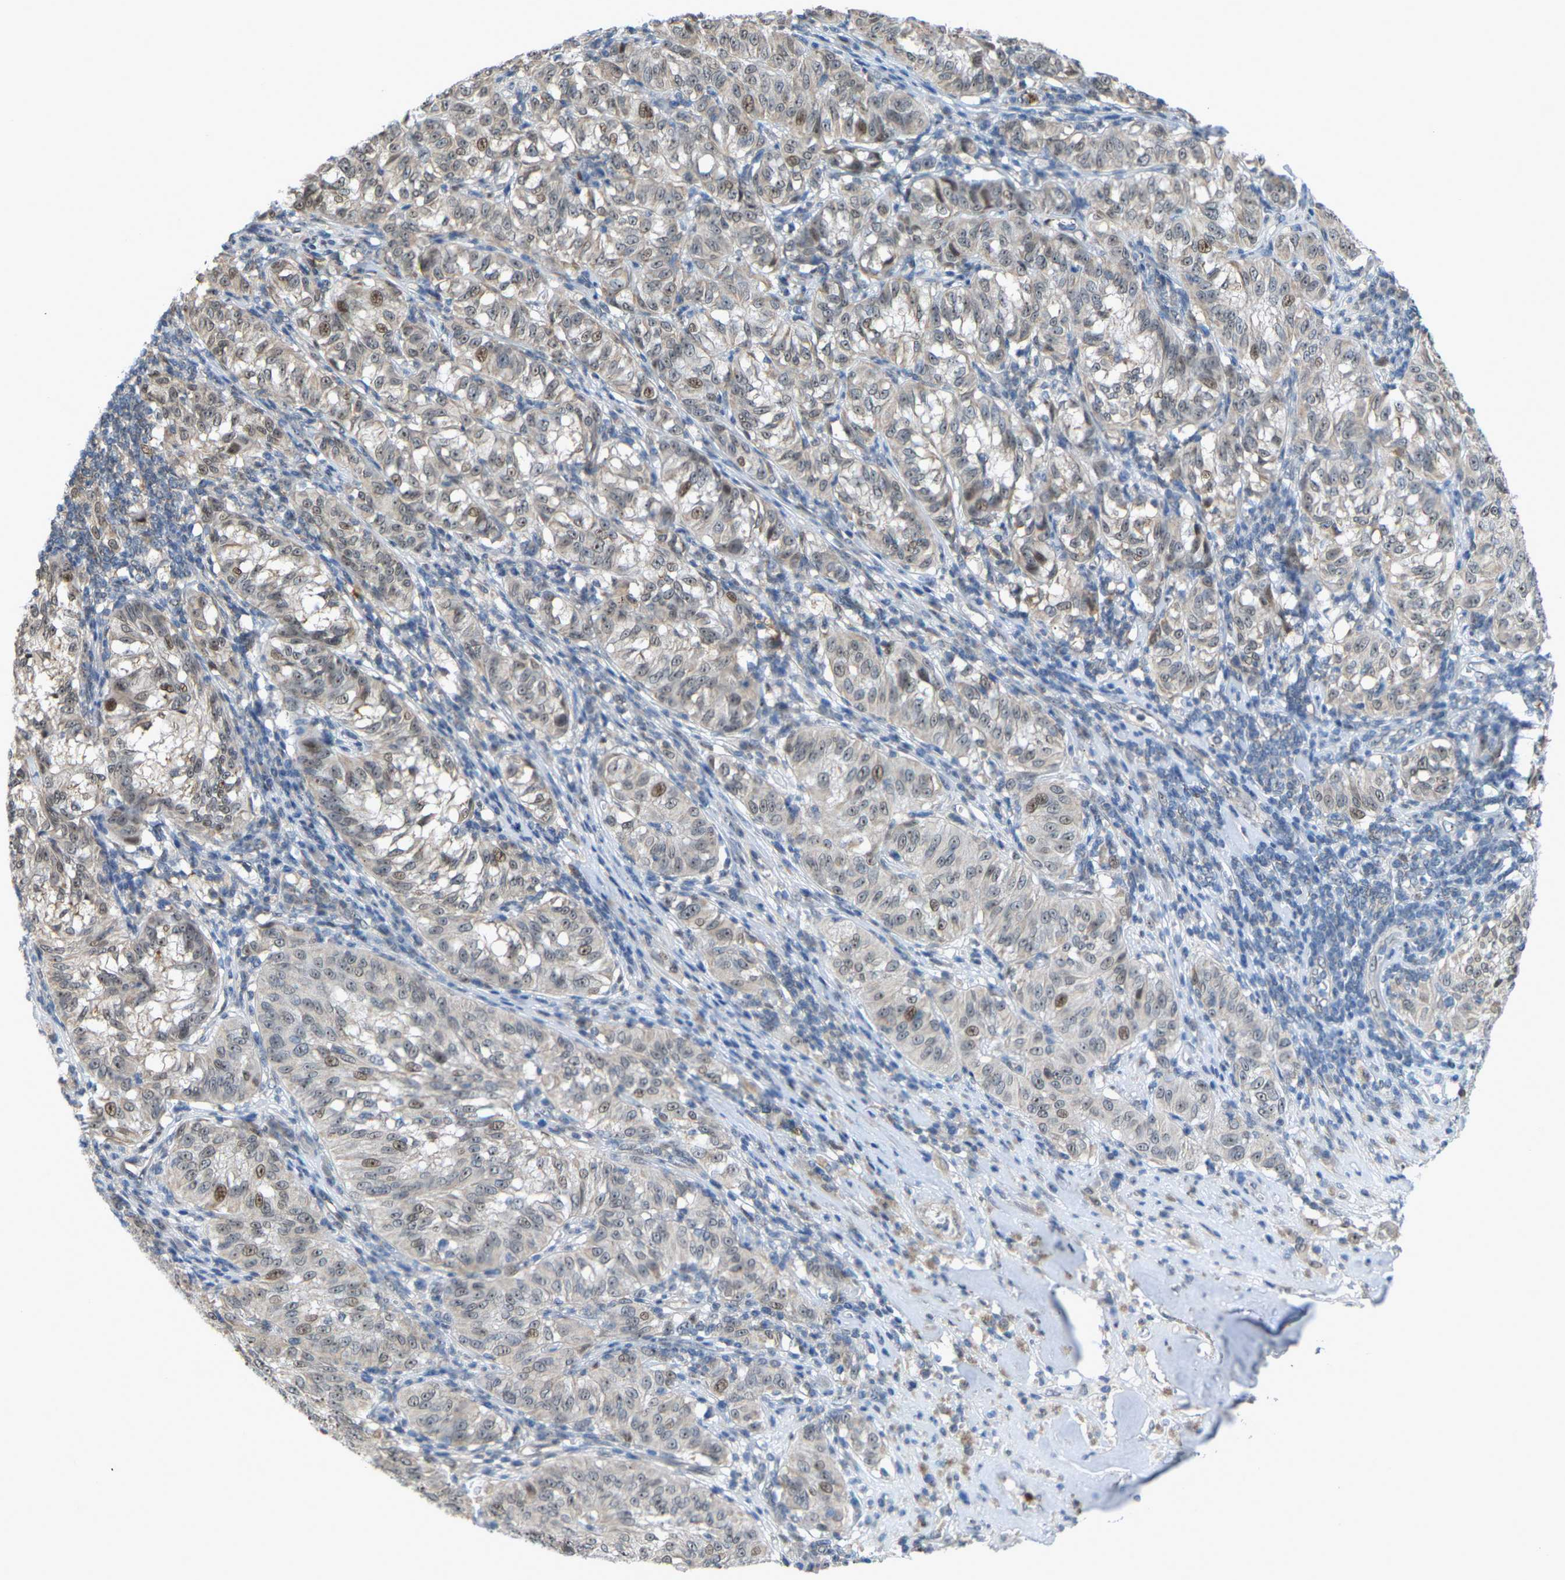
{"staining": {"intensity": "moderate", "quantity": "<25%", "location": "nuclear"}, "tissue": "melanoma", "cell_type": "Tumor cells", "image_type": "cancer", "snomed": [{"axis": "morphology", "description": "Malignant melanoma, NOS"}, {"axis": "topography", "description": "Skin"}], "caption": "This histopathology image reveals immunohistochemistry staining of human malignant melanoma, with low moderate nuclear positivity in approximately <25% of tumor cells.", "gene": "CROT", "patient": {"sex": "female", "age": 72}}